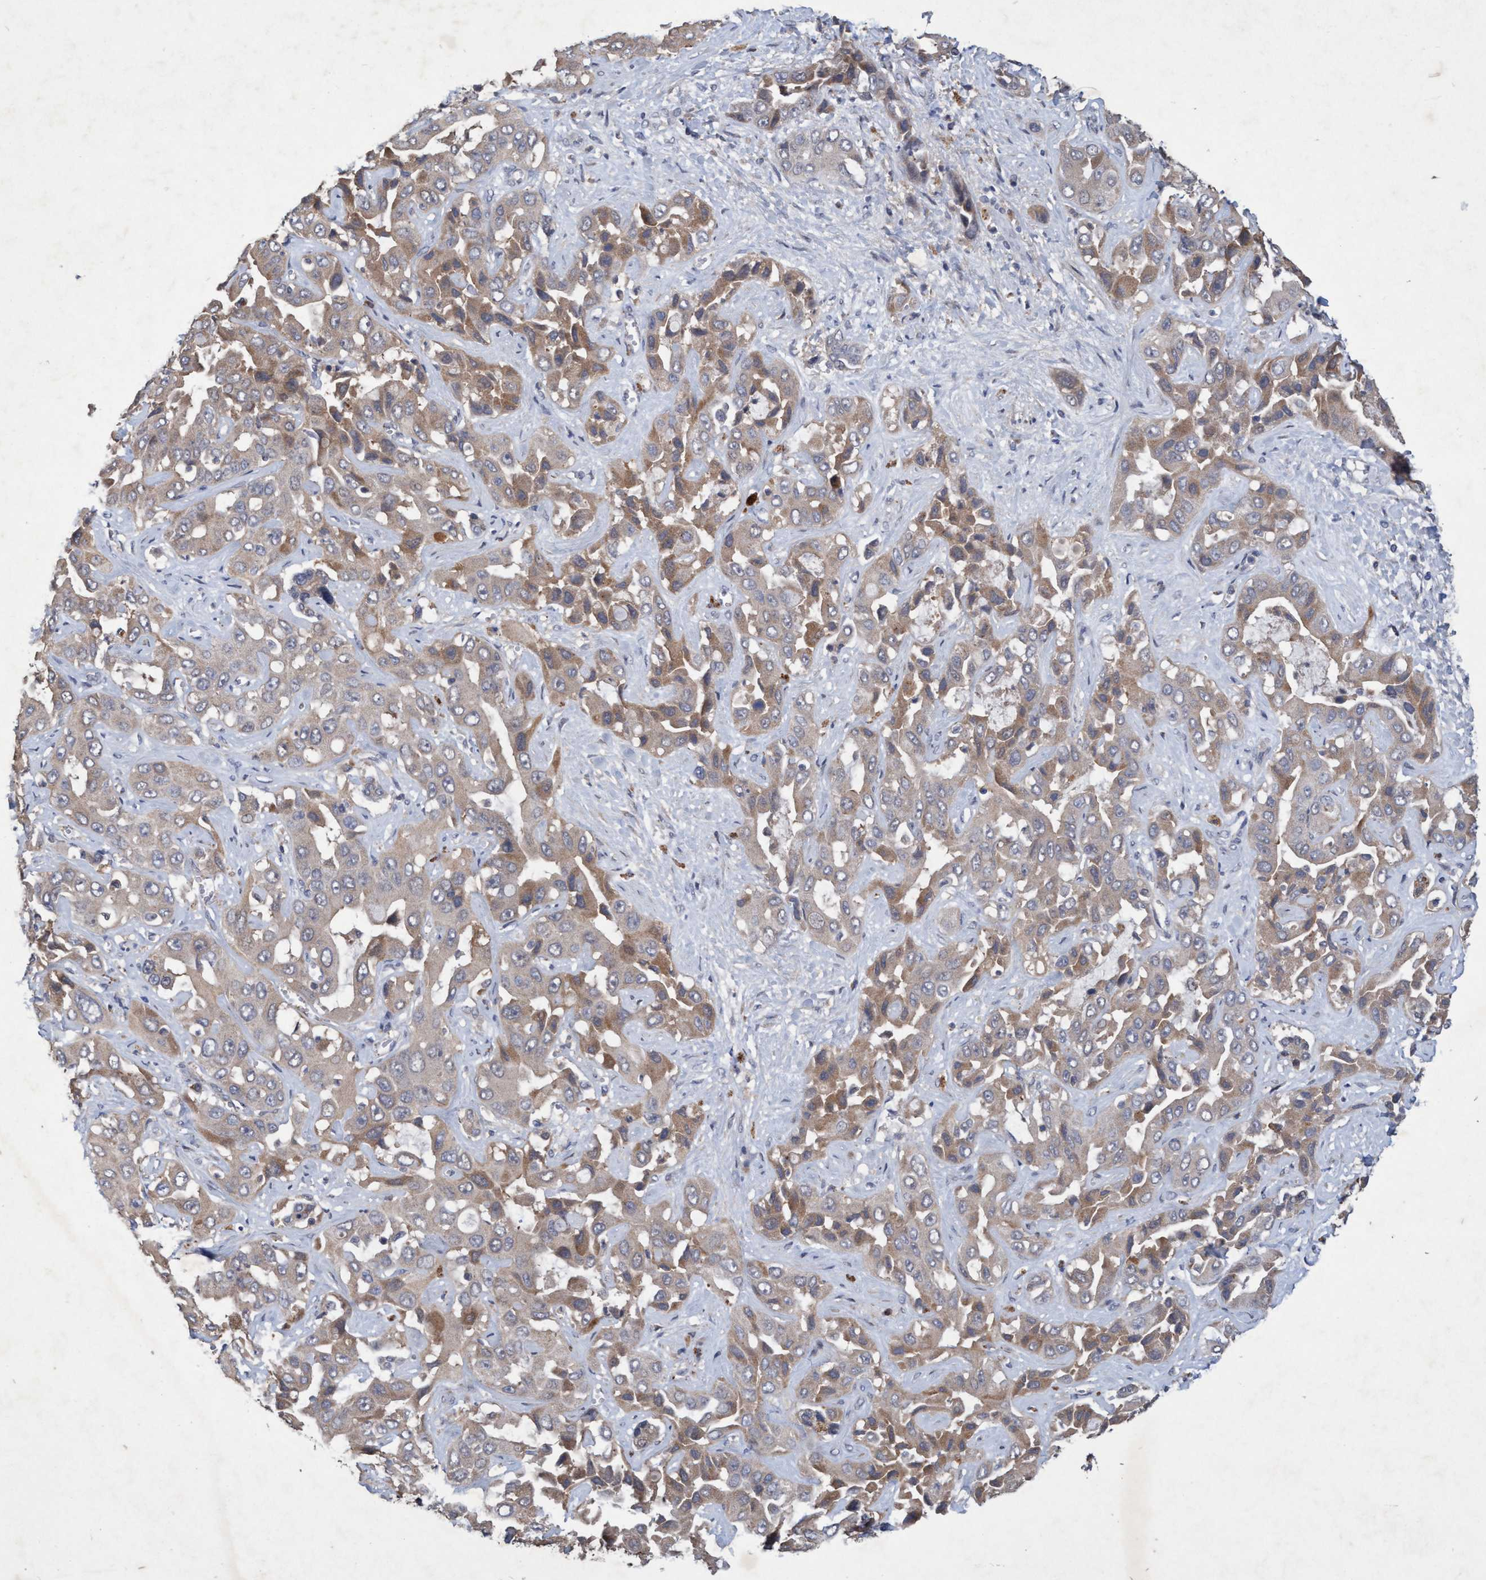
{"staining": {"intensity": "weak", "quantity": ">75%", "location": "cytoplasmic/membranous"}, "tissue": "liver cancer", "cell_type": "Tumor cells", "image_type": "cancer", "snomed": [{"axis": "morphology", "description": "Cholangiocarcinoma"}, {"axis": "topography", "description": "Liver"}], "caption": "High-power microscopy captured an immunohistochemistry (IHC) image of liver cancer (cholangiocarcinoma), revealing weak cytoplasmic/membranous expression in about >75% of tumor cells.", "gene": "ZNF677", "patient": {"sex": "female", "age": 52}}